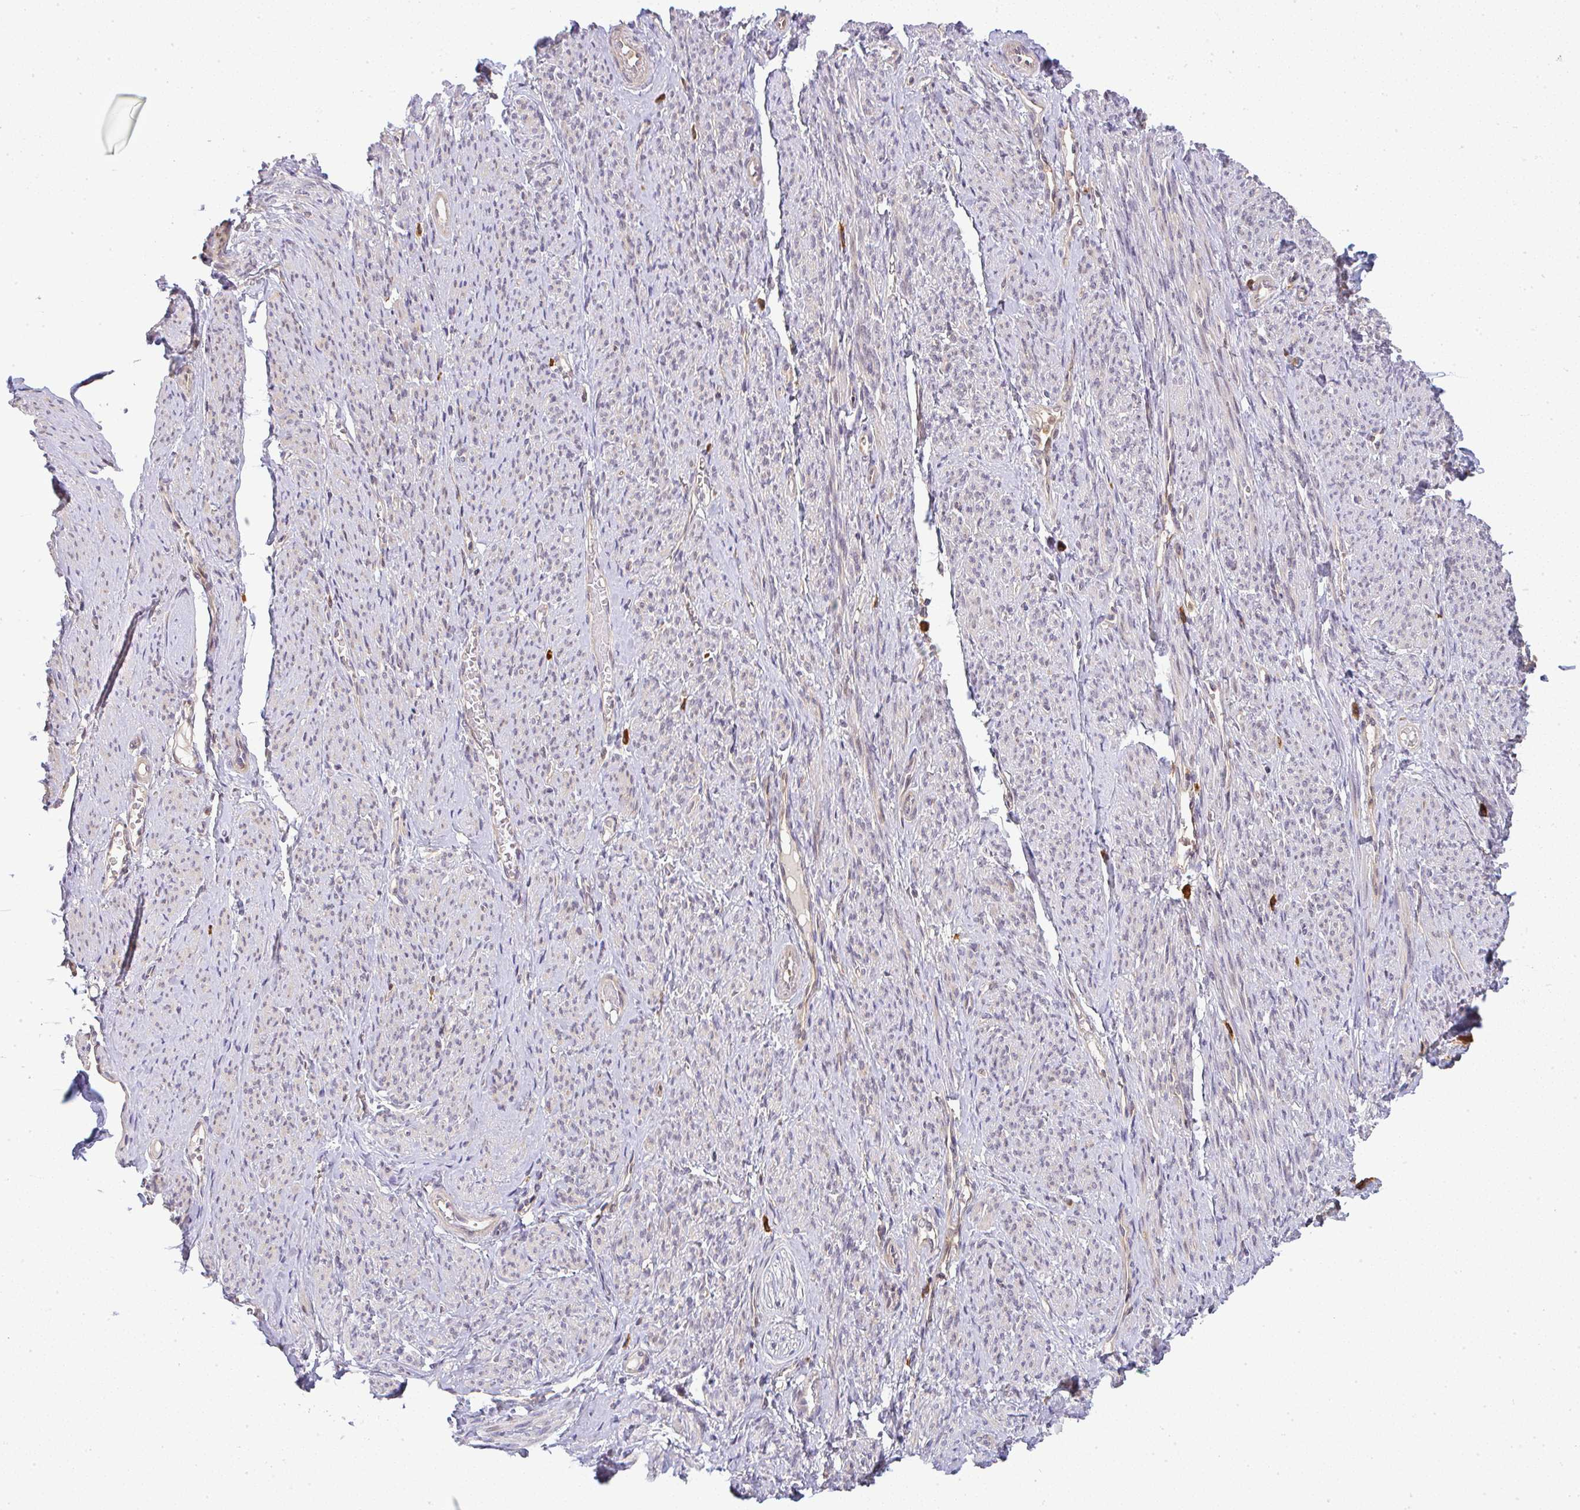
{"staining": {"intensity": "negative", "quantity": "none", "location": "none"}, "tissue": "smooth muscle", "cell_type": "Smooth muscle cells", "image_type": "normal", "snomed": [{"axis": "morphology", "description": "Normal tissue, NOS"}, {"axis": "topography", "description": "Smooth muscle"}], "caption": "A high-resolution photomicrograph shows immunohistochemistry staining of normal smooth muscle, which shows no significant positivity in smooth muscle cells.", "gene": "FAM153A", "patient": {"sex": "female", "age": 65}}